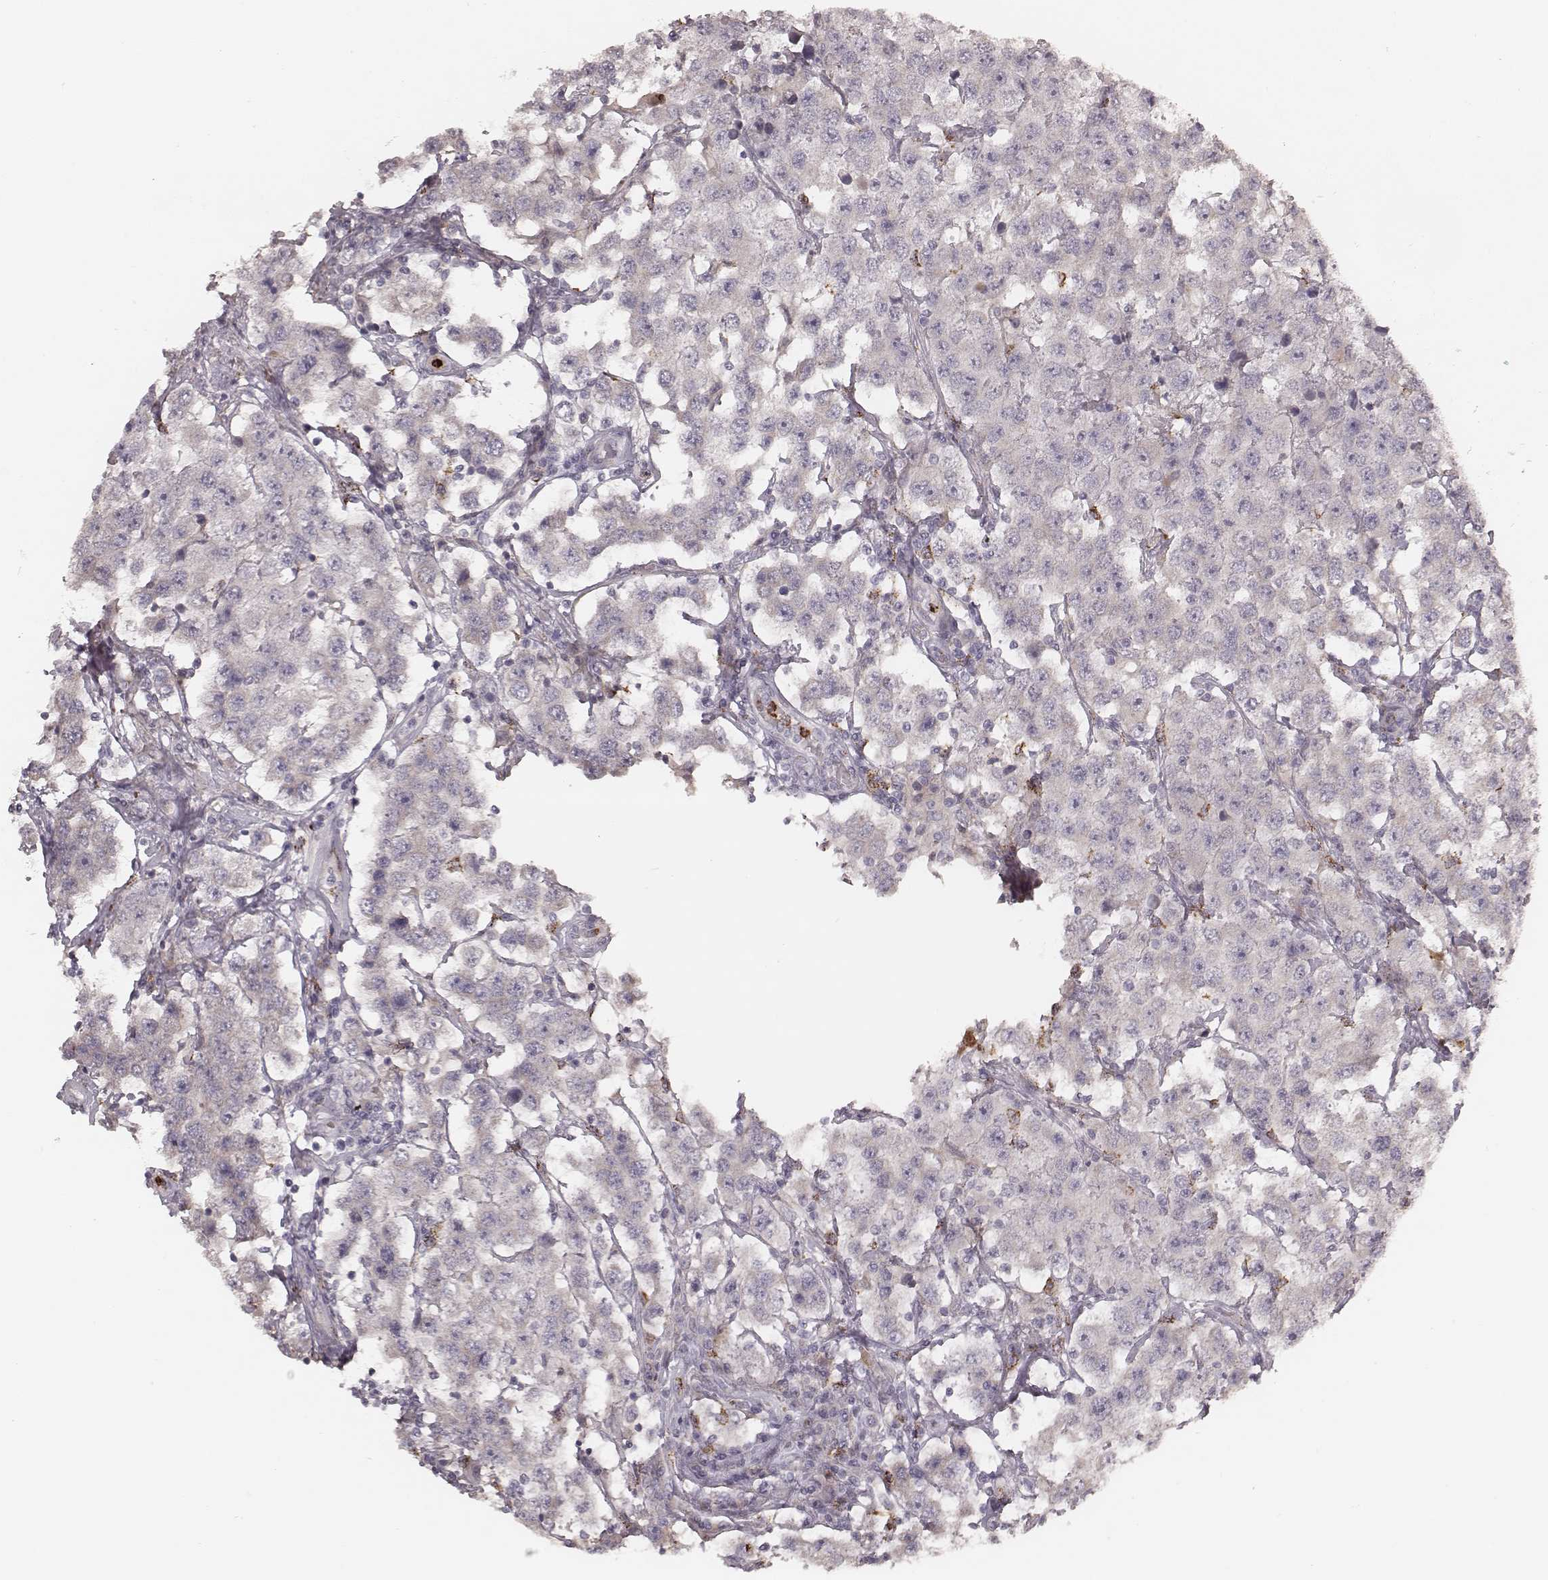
{"staining": {"intensity": "negative", "quantity": "none", "location": "none"}, "tissue": "testis cancer", "cell_type": "Tumor cells", "image_type": "cancer", "snomed": [{"axis": "morphology", "description": "Seminoma, NOS"}, {"axis": "topography", "description": "Testis"}], "caption": "DAB (3,3'-diaminobenzidine) immunohistochemical staining of testis cancer (seminoma) demonstrates no significant staining in tumor cells.", "gene": "ABCA7", "patient": {"sex": "male", "age": 52}}